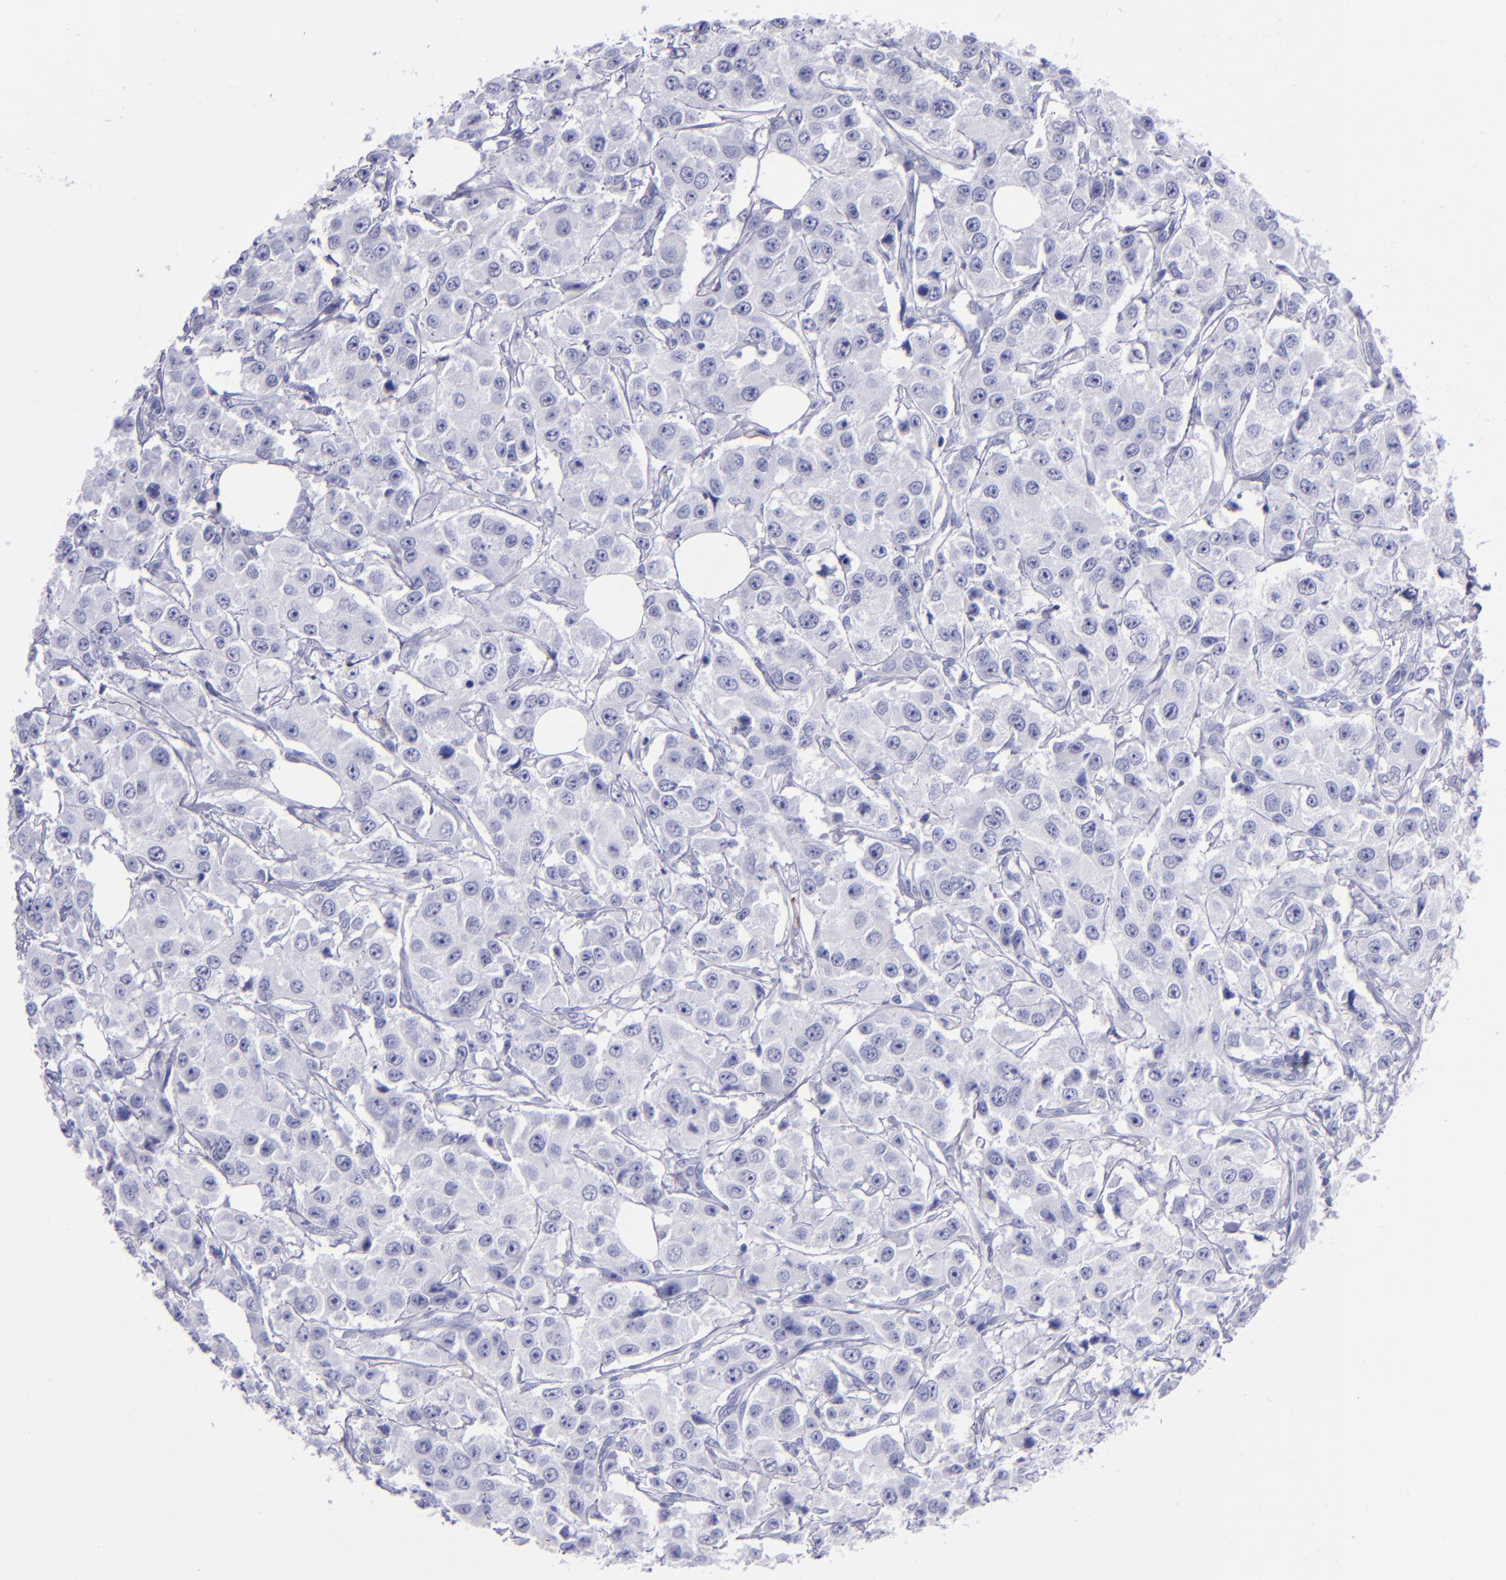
{"staining": {"intensity": "negative", "quantity": "none", "location": "none"}, "tissue": "breast cancer", "cell_type": "Tumor cells", "image_type": "cancer", "snomed": [{"axis": "morphology", "description": "Duct carcinoma"}, {"axis": "topography", "description": "Breast"}], "caption": "The immunohistochemistry micrograph has no significant staining in tumor cells of intraductal carcinoma (breast) tissue.", "gene": "CR1", "patient": {"sex": "female", "age": 58}}